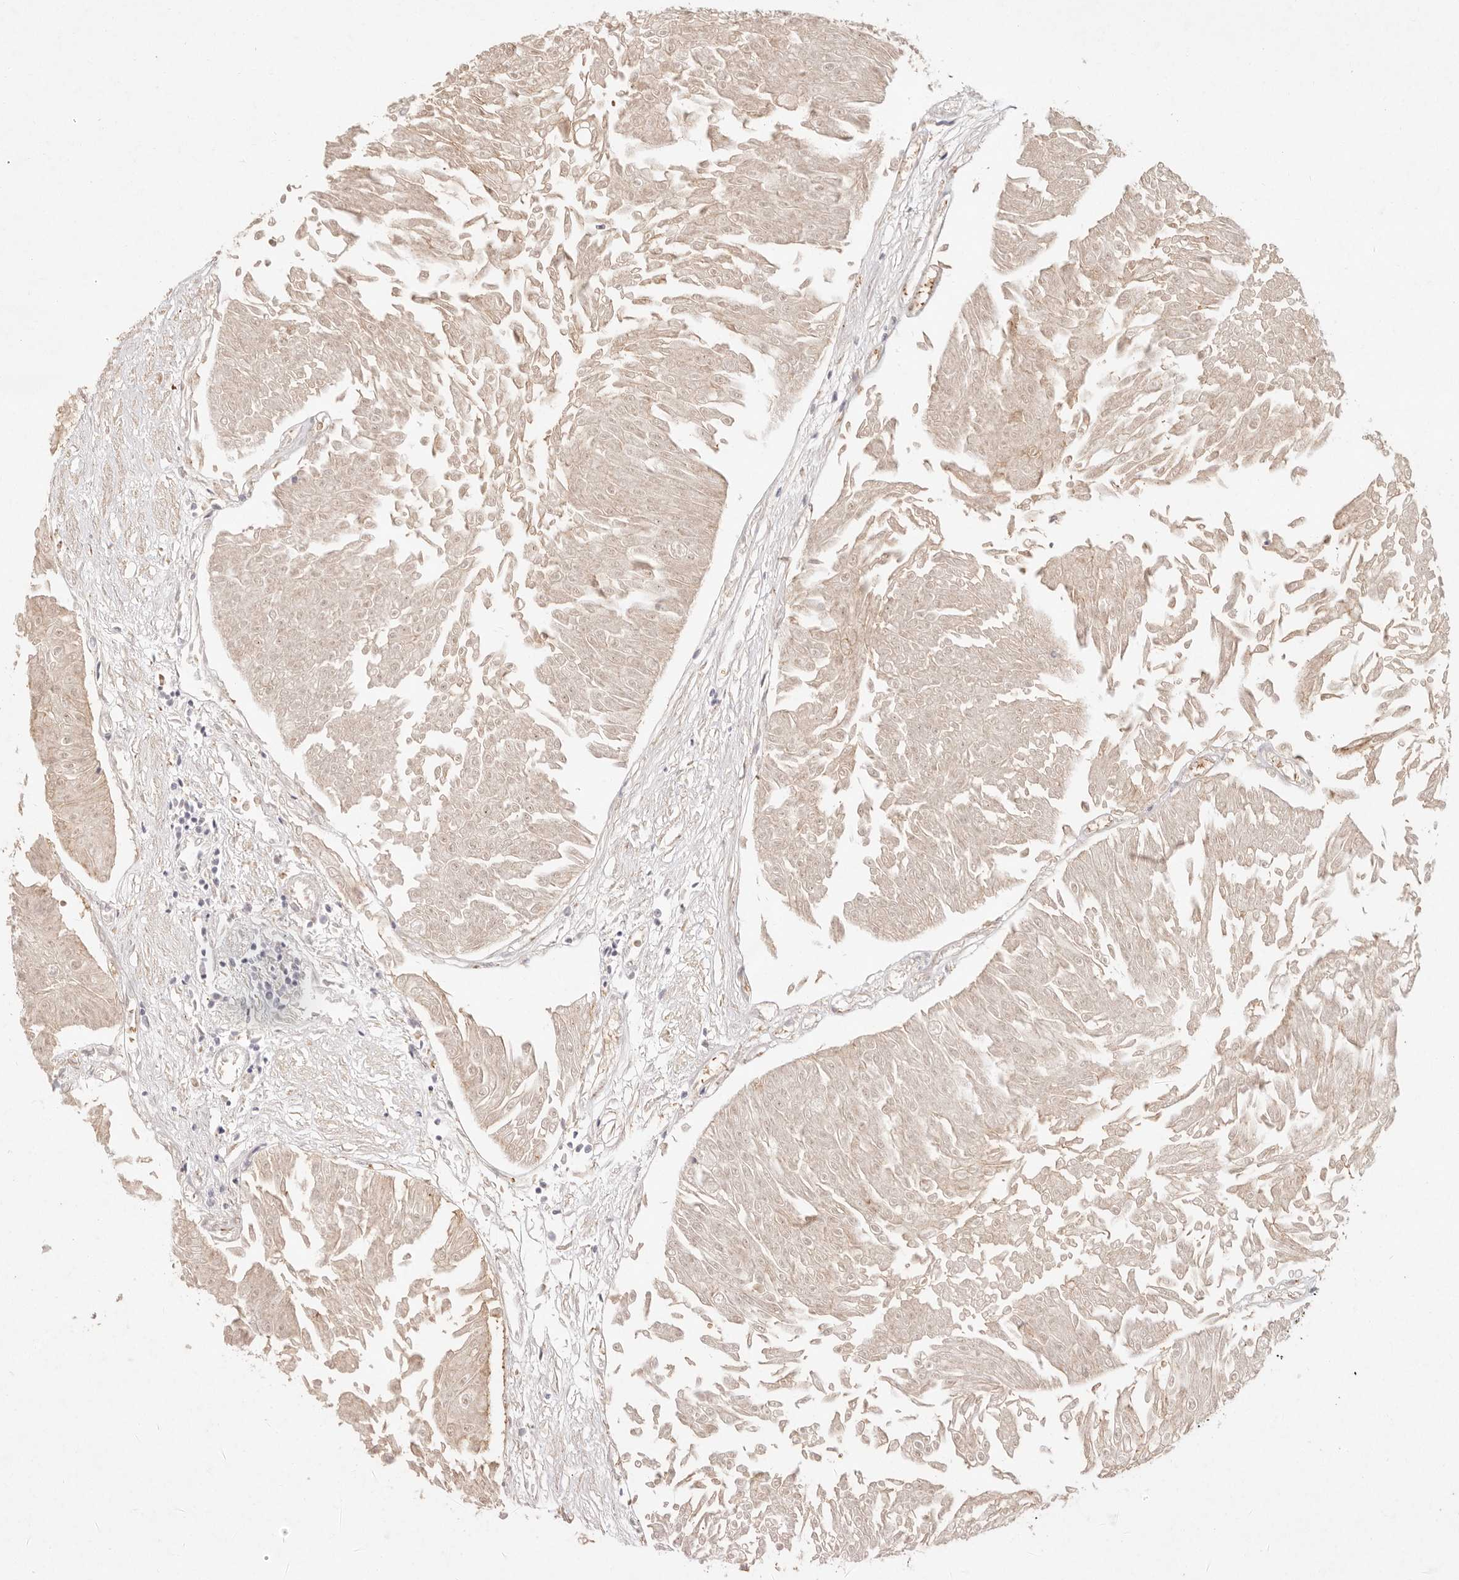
{"staining": {"intensity": "weak", "quantity": ">75%", "location": "cytoplasmic/membranous"}, "tissue": "urothelial cancer", "cell_type": "Tumor cells", "image_type": "cancer", "snomed": [{"axis": "morphology", "description": "Urothelial carcinoma, Low grade"}, {"axis": "topography", "description": "Urinary bladder"}], "caption": "Tumor cells demonstrate low levels of weak cytoplasmic/membranous staining in about >75% of cells in urothelial cancer.", "gene": "C1orf127", "patient": {"sex": "male", "age": 67}}